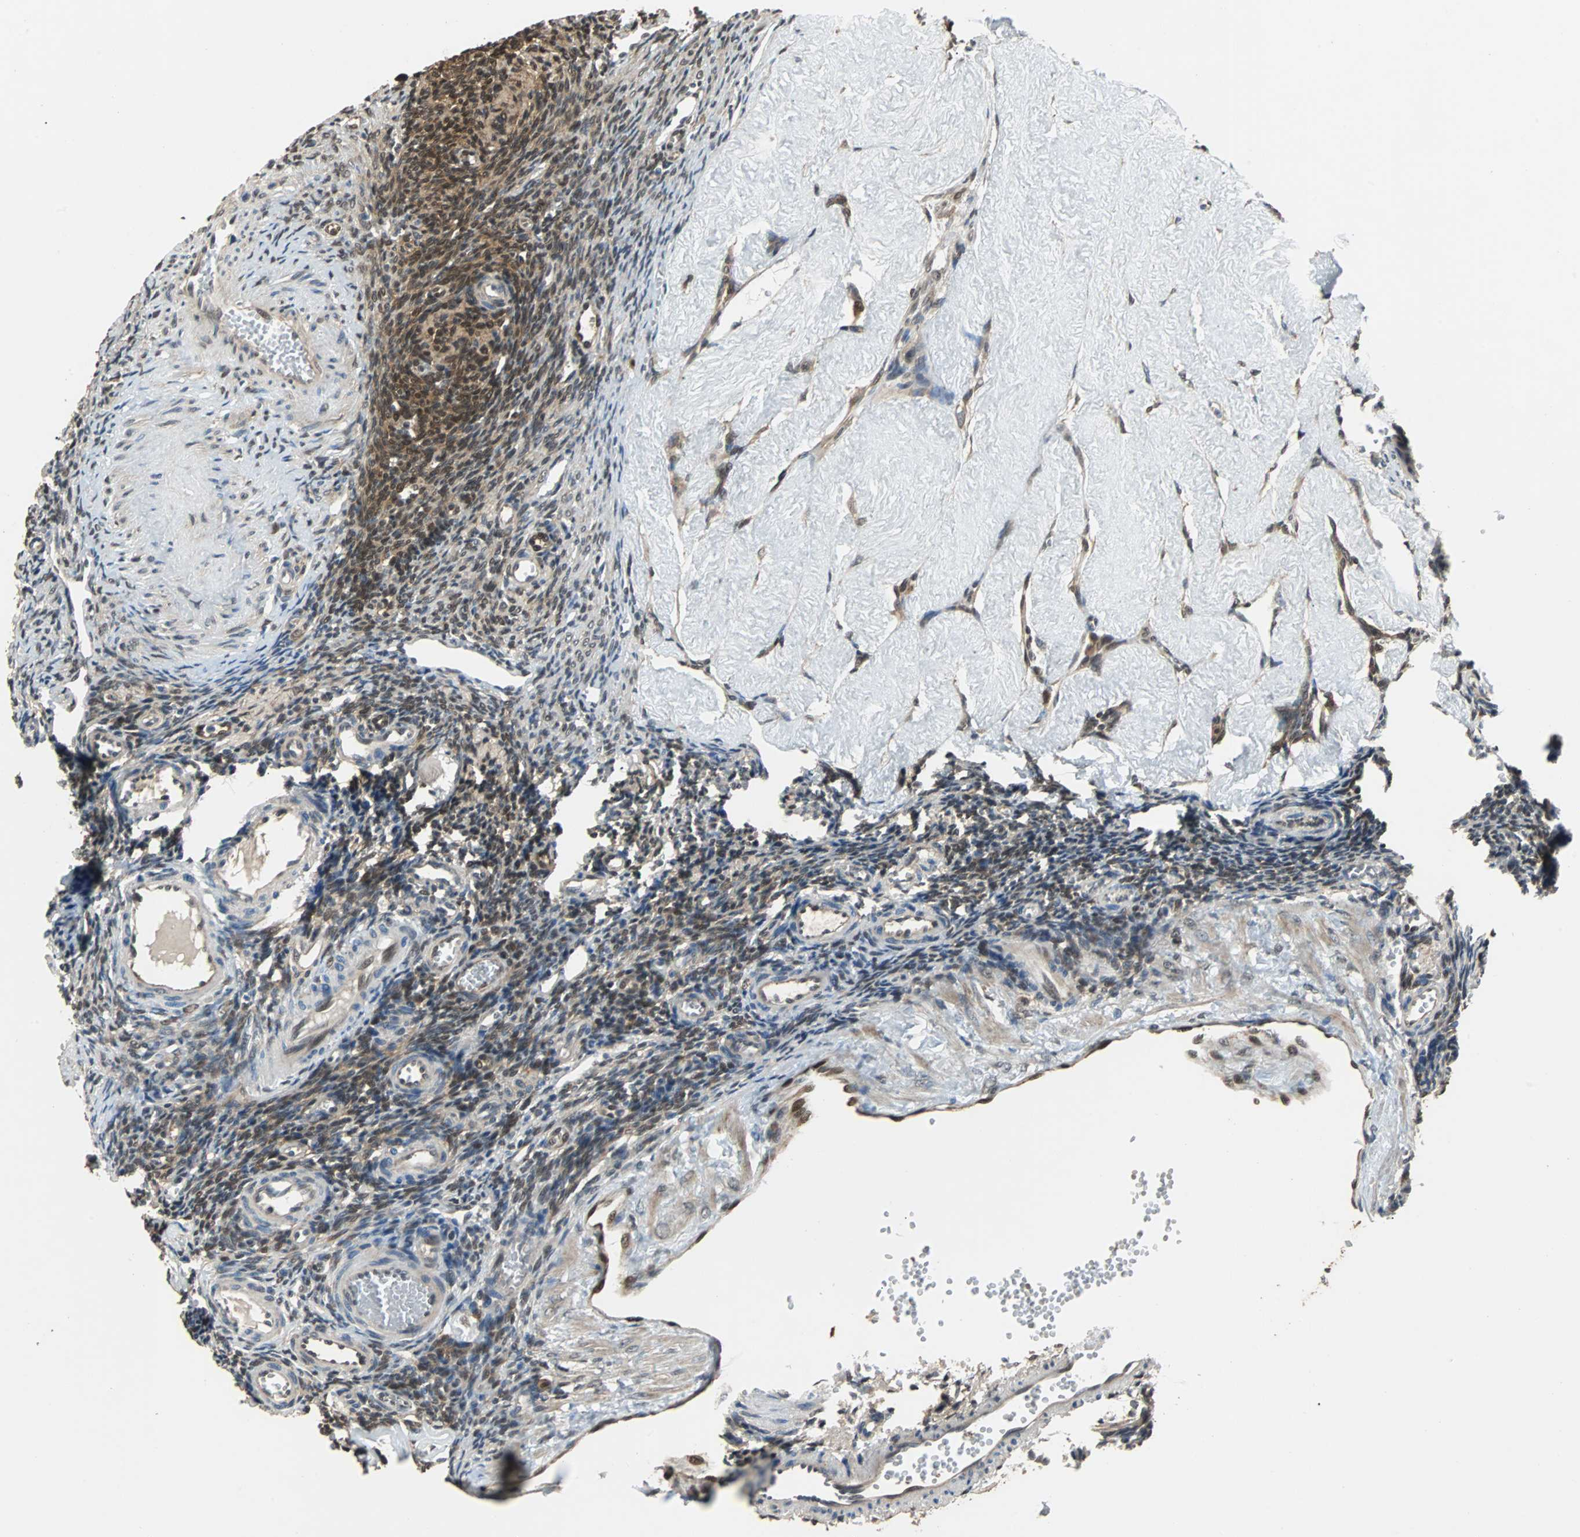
{"staining": {"intensity": "strong", "quantity": ">75%", "location": "cytoplasmic/membranous,nuclear"}, "tissue": "ovary", "cell_type": "Ovarian stroma cells", "image_type": "normal", "snomed": [{"axis": "morphology", "description": "Normal tissue, NOS"}, {"axis": "topography", "description": "Ovary"}], "caption": "There is high levels of strong cytoplasmic/membranous,nuclear expression in ovarian stroma cells of normal ovary, as demonstrated by immunohistochemical staining (brown color).", "gene": "PRDX6", "patient": {"sex": "female", "age": 33}}